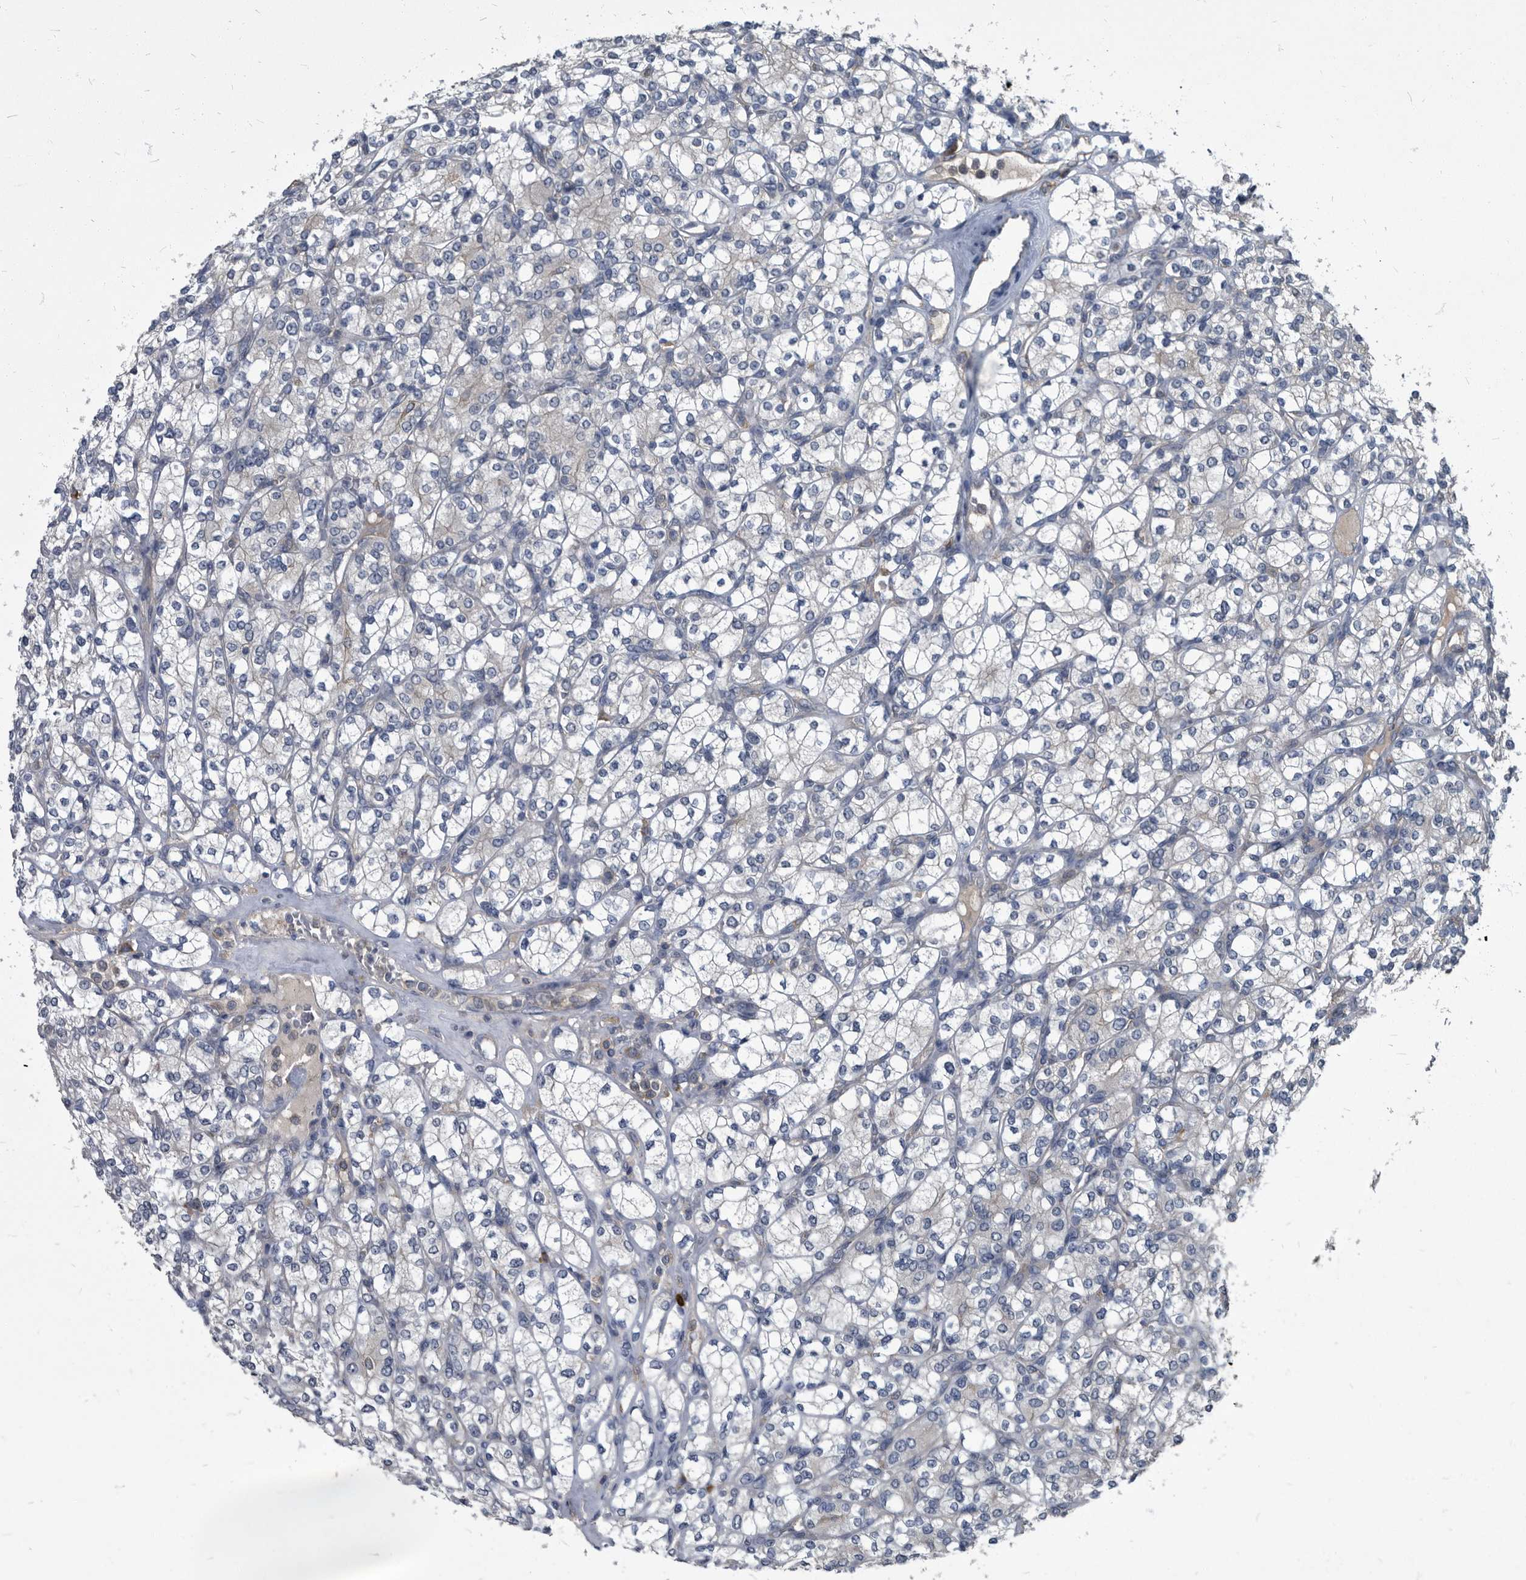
{"staining": {"intensity": "negative", "quantity": "none", "location": "none"}, "tissue": "renal cancer", "cell_type": "Tumor cells", "image_type": "cancer", "snomed": [{"axis": "morphology", "description": "Adenocarcinoma, NOS"}, {"axis": "topography", "description": "Kidney"}], "caption": "An image of renal cancer stained for a protein exhibits no brown staining in tumor cells. (DAB immunohistochemistry with hematoxylin counter stain).", "gene": "CDV3", "patient": {"sex": "male", "age": 77}}